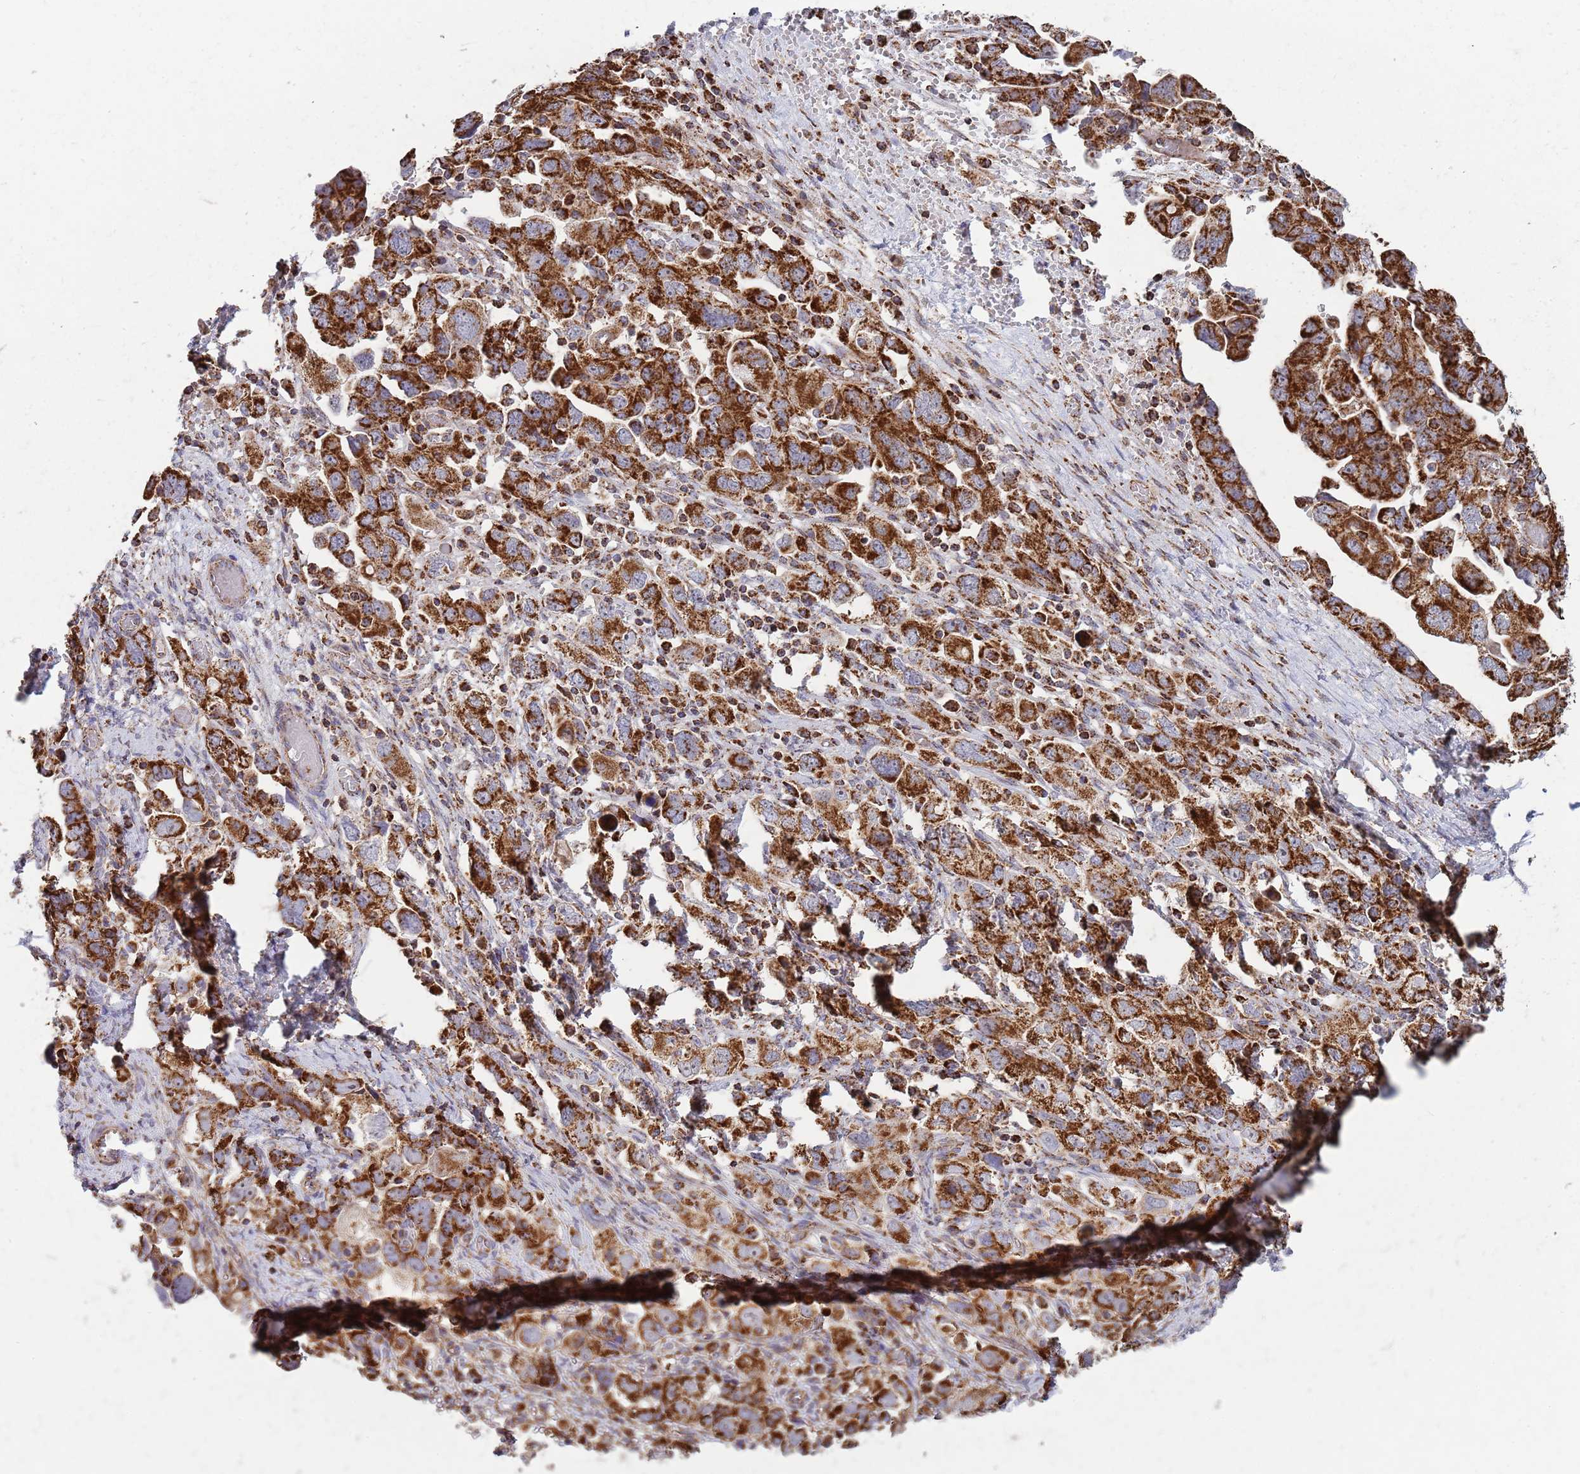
{"staining": {"intensity": "strong", "quantity": ">75%", "location": "cytoplasmic/membranous"}, "tissue": "ovarian cancer", "cell_type": "Tumor cells", "image_type": "cancer", "snomed": [{"axis": "morphology", "description": "Carcinoma, NOS"}, {"axis": "morphology", "description": "Cystadenocarcinoma, serous, NOS"}, {"axis": "topography", "description": "Ovary"}], "caption": "Immunohistochemical staining of human ovarian cancer reveals strong cytoplasmic/membranous protein staining in about >75% of tumor cells.", "gene": "VPS16", "patient": {"sex": "female", "age": 69}}